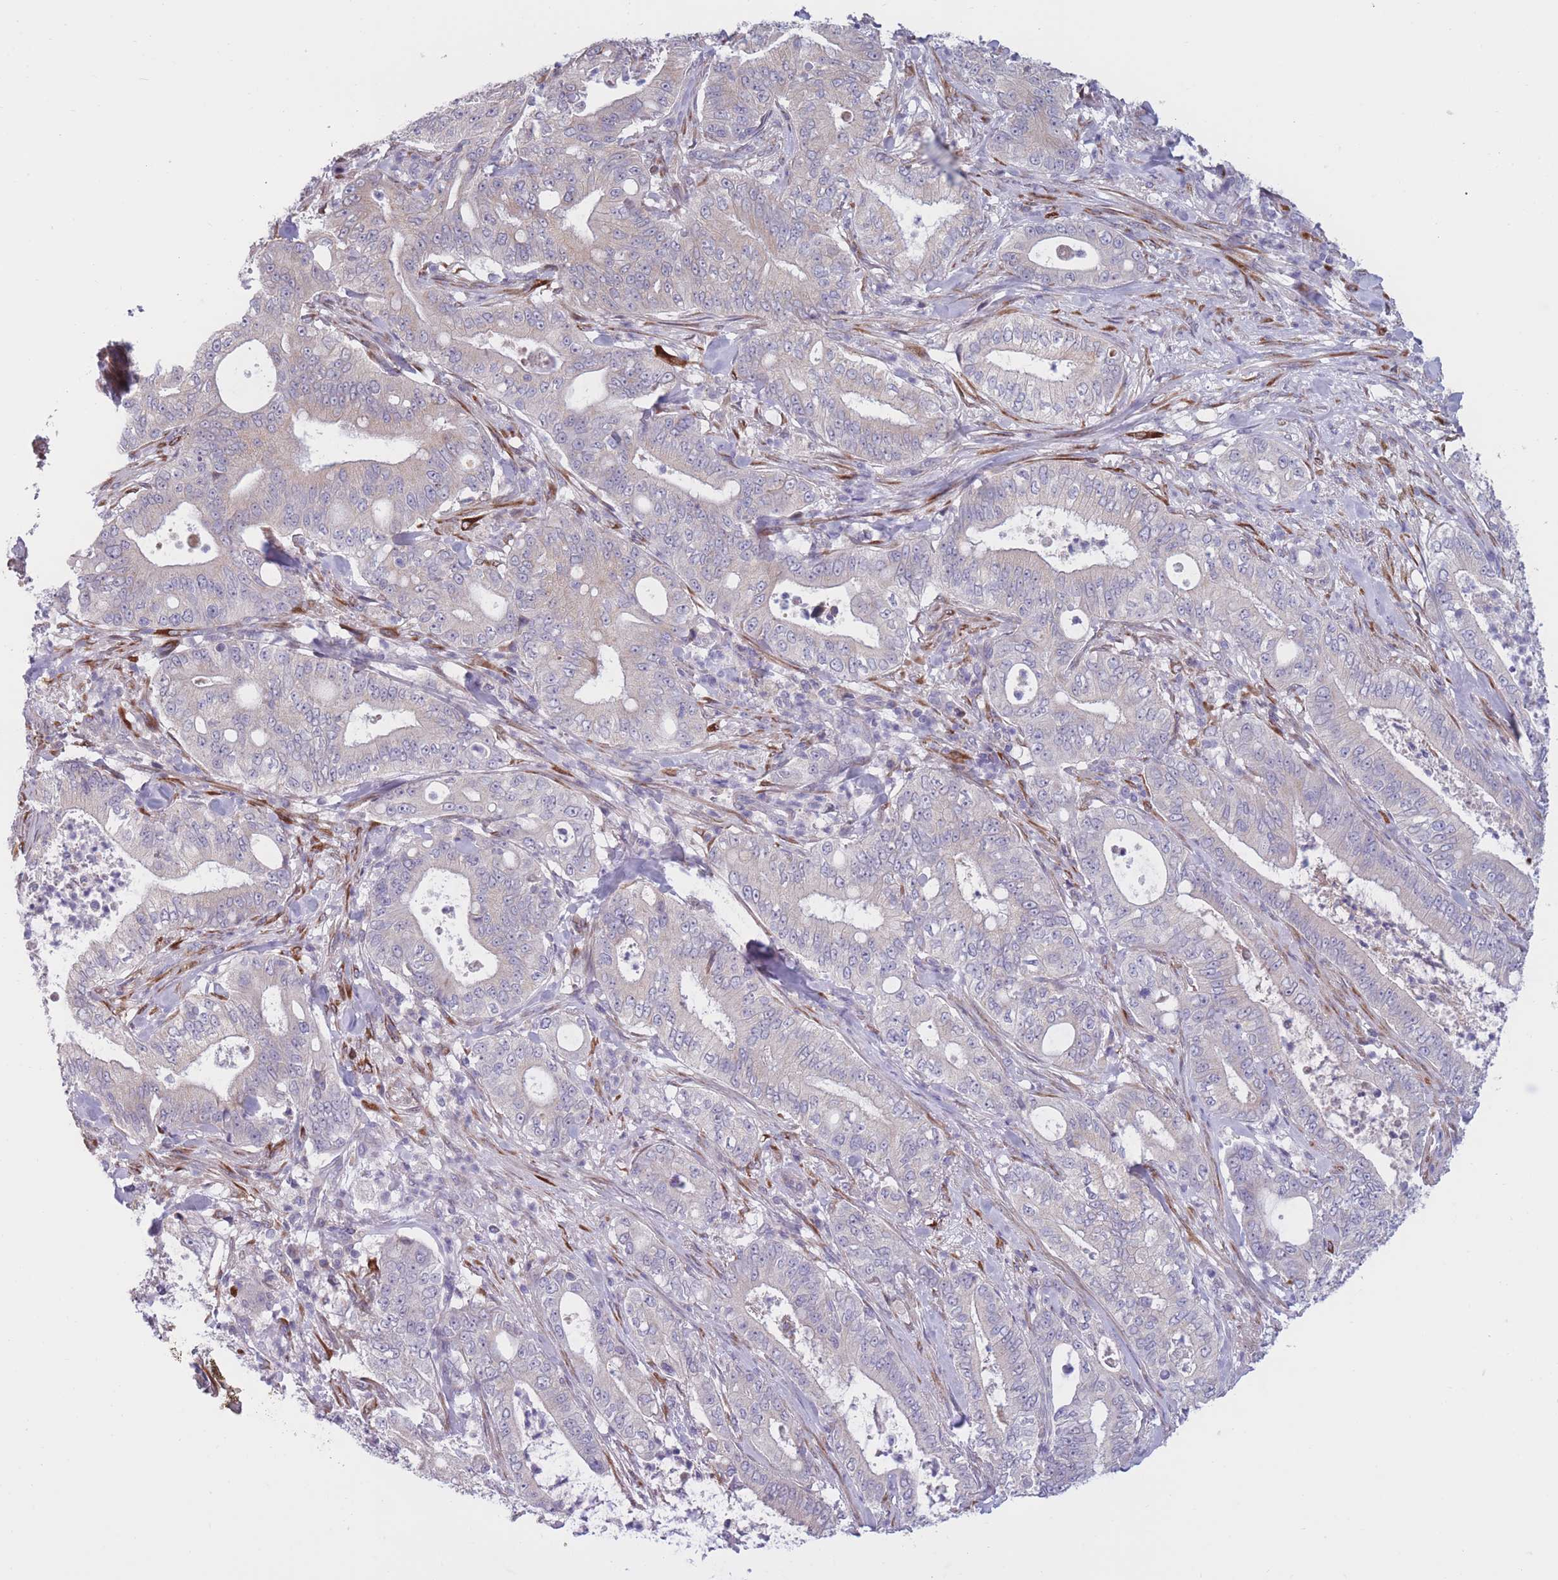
{"staining": {"intensity": "negative", "quantity": "none", "location": "none"}, "tissue": "pancreatic cancer", "cell_type": "Tumor cells", "image_type": "cancer", "snomed": [{"axis": "morphology", "description": "Adenocarcinoma, NOS"}, {"axis": "topography", "description": "Pancreas"}], "caption": "Immunohistochemistry (IHC) of adenocarcinoma (pancreatic) shows no positivity in tumor cells.", "gene": "CCNQ", "patient": {"sex": "male", "age": 71}}